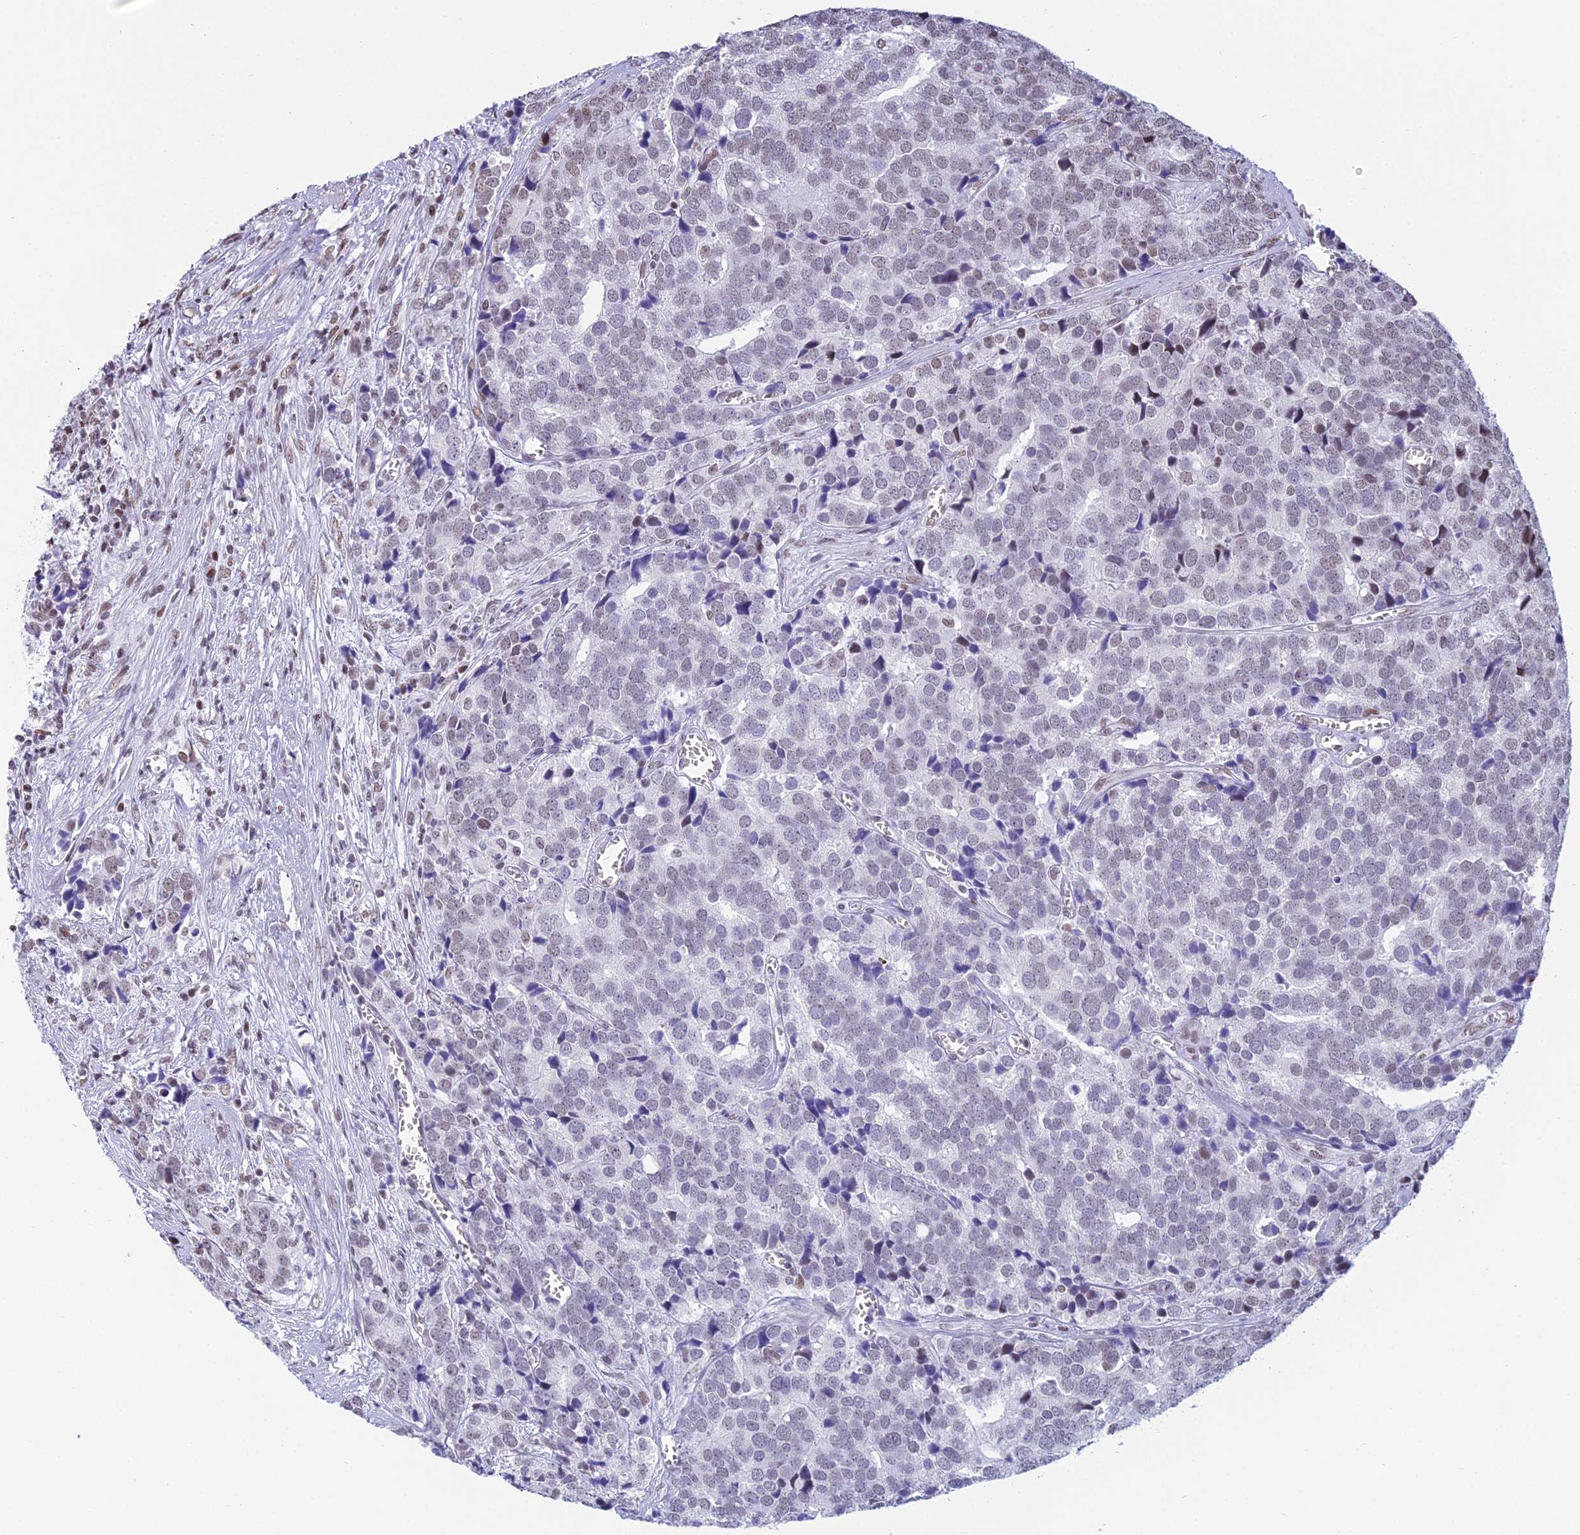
{"staining": {"intensity": "weak", "quantity": "<25%", "location": "nuclear"}, "tissue": "prostate cancer", "cell_type": "Tumor cells", "image_type": "cancer", "snomed": [{"axis": "morphology", "description": "Adenocarcinoma, High grade"}, {"axis": "topography", "description": "Prostate"}], "caption": "Immunohistochemical staining of human adenocarcinoma (high-grade) (prostate) exhibits no significant expression in tumor cells.", "gene": "CDC26", "patient": {"sex": "male", "age": 71}}